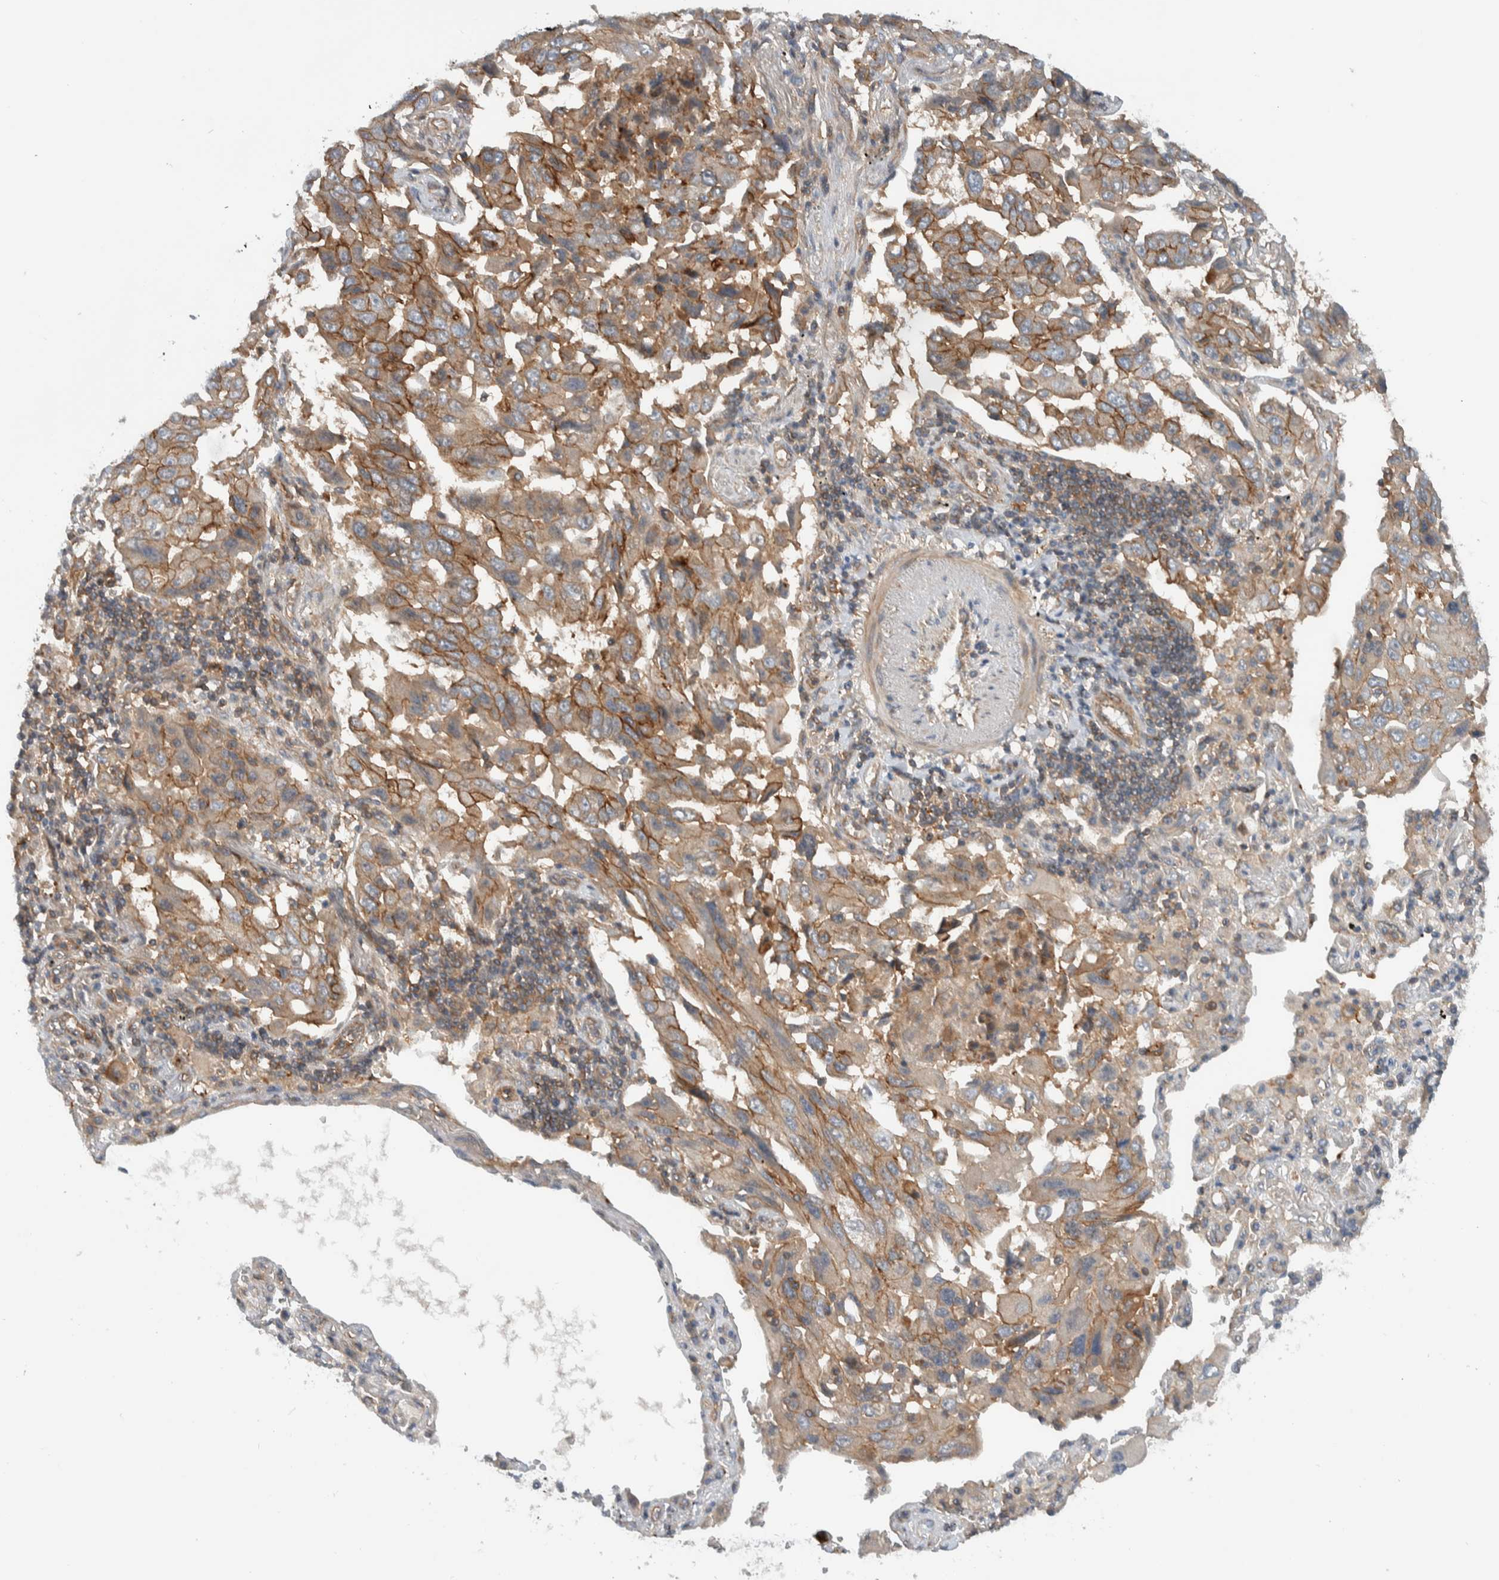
{"staining": {"intensity": "moderate", "quantity": ">75%", "location": "cytoplasmic/membranous"}, "tissue": "lung cancer", "cell_type": "Tumor cells", "image_type": "cancer", "snomed": [{"axis": "morphology", "description": "Adenocarcinoma, NOS"}, {"axis": "topography", "description": "Lung"}], "caption": "This is an image of IHC staining of adenocarcinoma (lung), which shows moderate positivity in the cytoplasmic/membranous of tumor cells.", "gene": "MPRIP", "patient": {"sex": "female", "age": 65}}